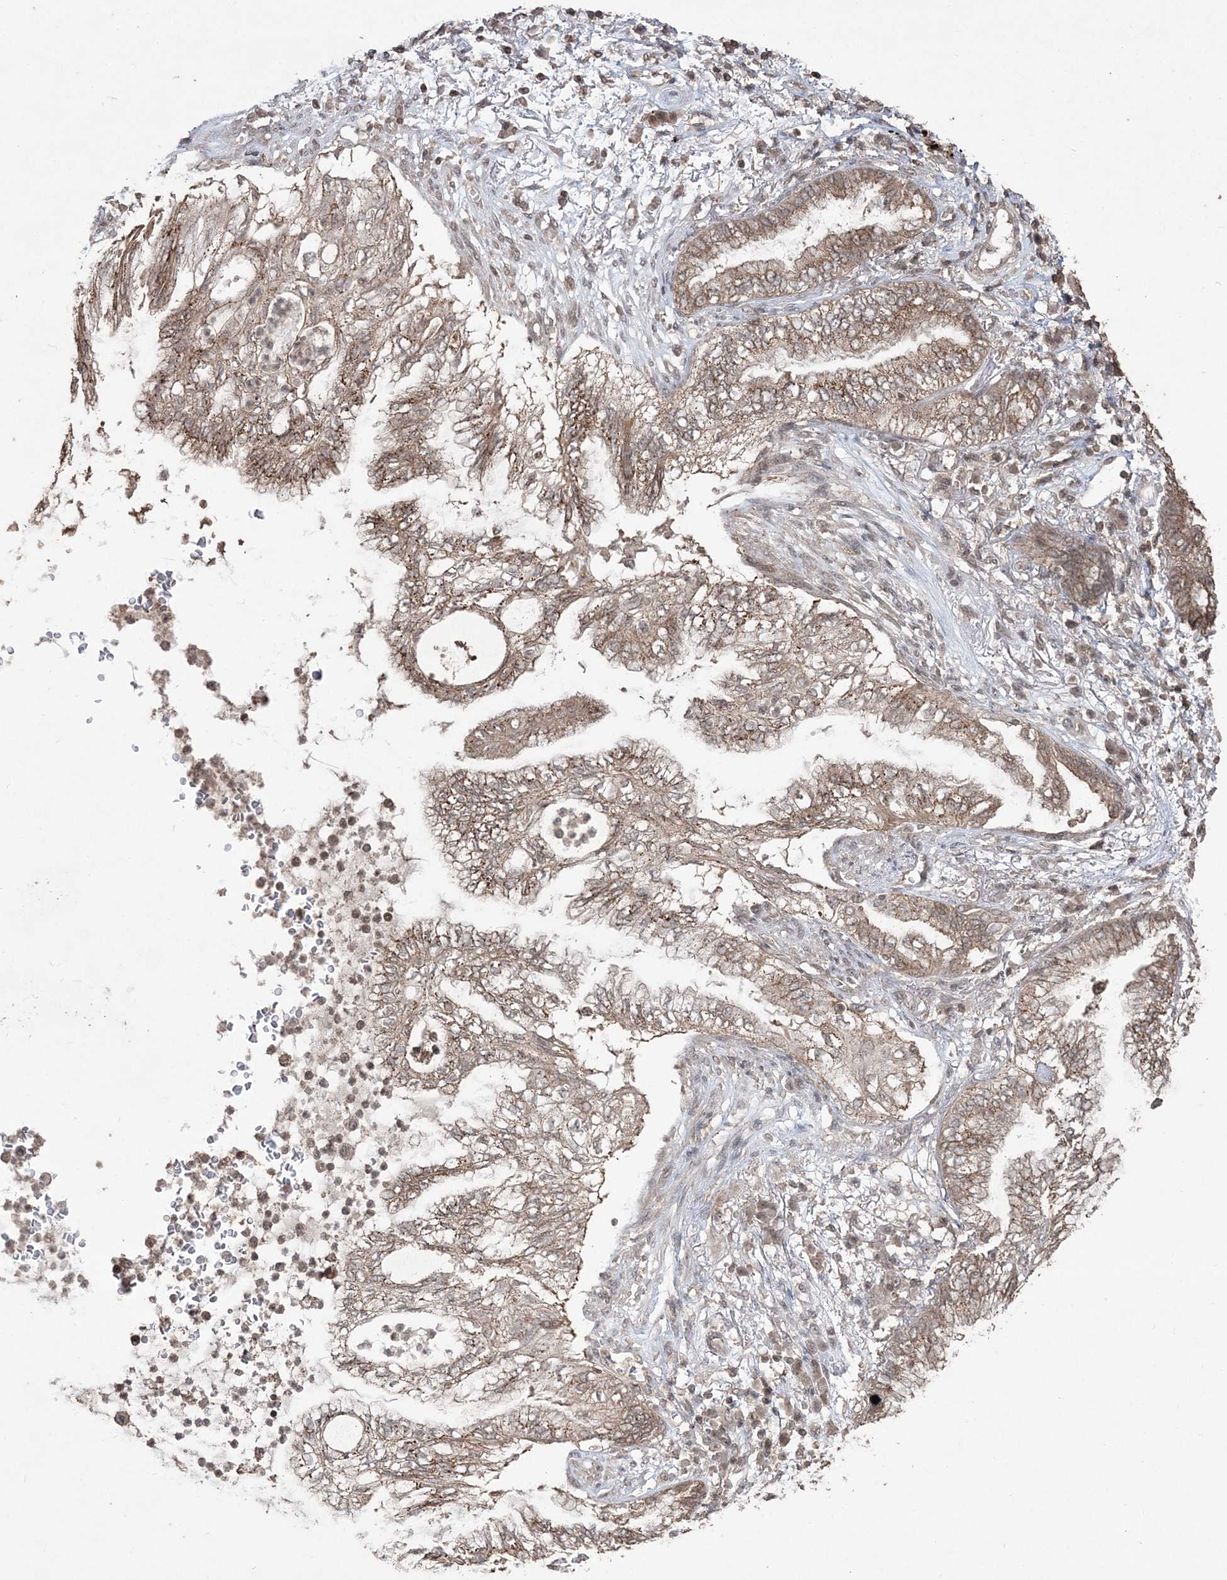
{"staining": {"intensity": "weak", "quantity": ">75%", "location": "cytoplasmic/membranous"}, "tissue": "lung cancer", "cell_type": "Tumor cells", "image_type": "cancer", "snomed": [{"axis": "morphology", "description": "Adenocarcinoma, NOS"}, {"axis": "topography", "description": "Lung"}], "caption": "Brown immunohistochemical staining in human lung cancer (adenocarcinoma) displays weak cytoplasmic/membranous staining in about >75% of tumor cells.", "gene": "EHHADH", "patient": {"sex": "female", "age": 70}}